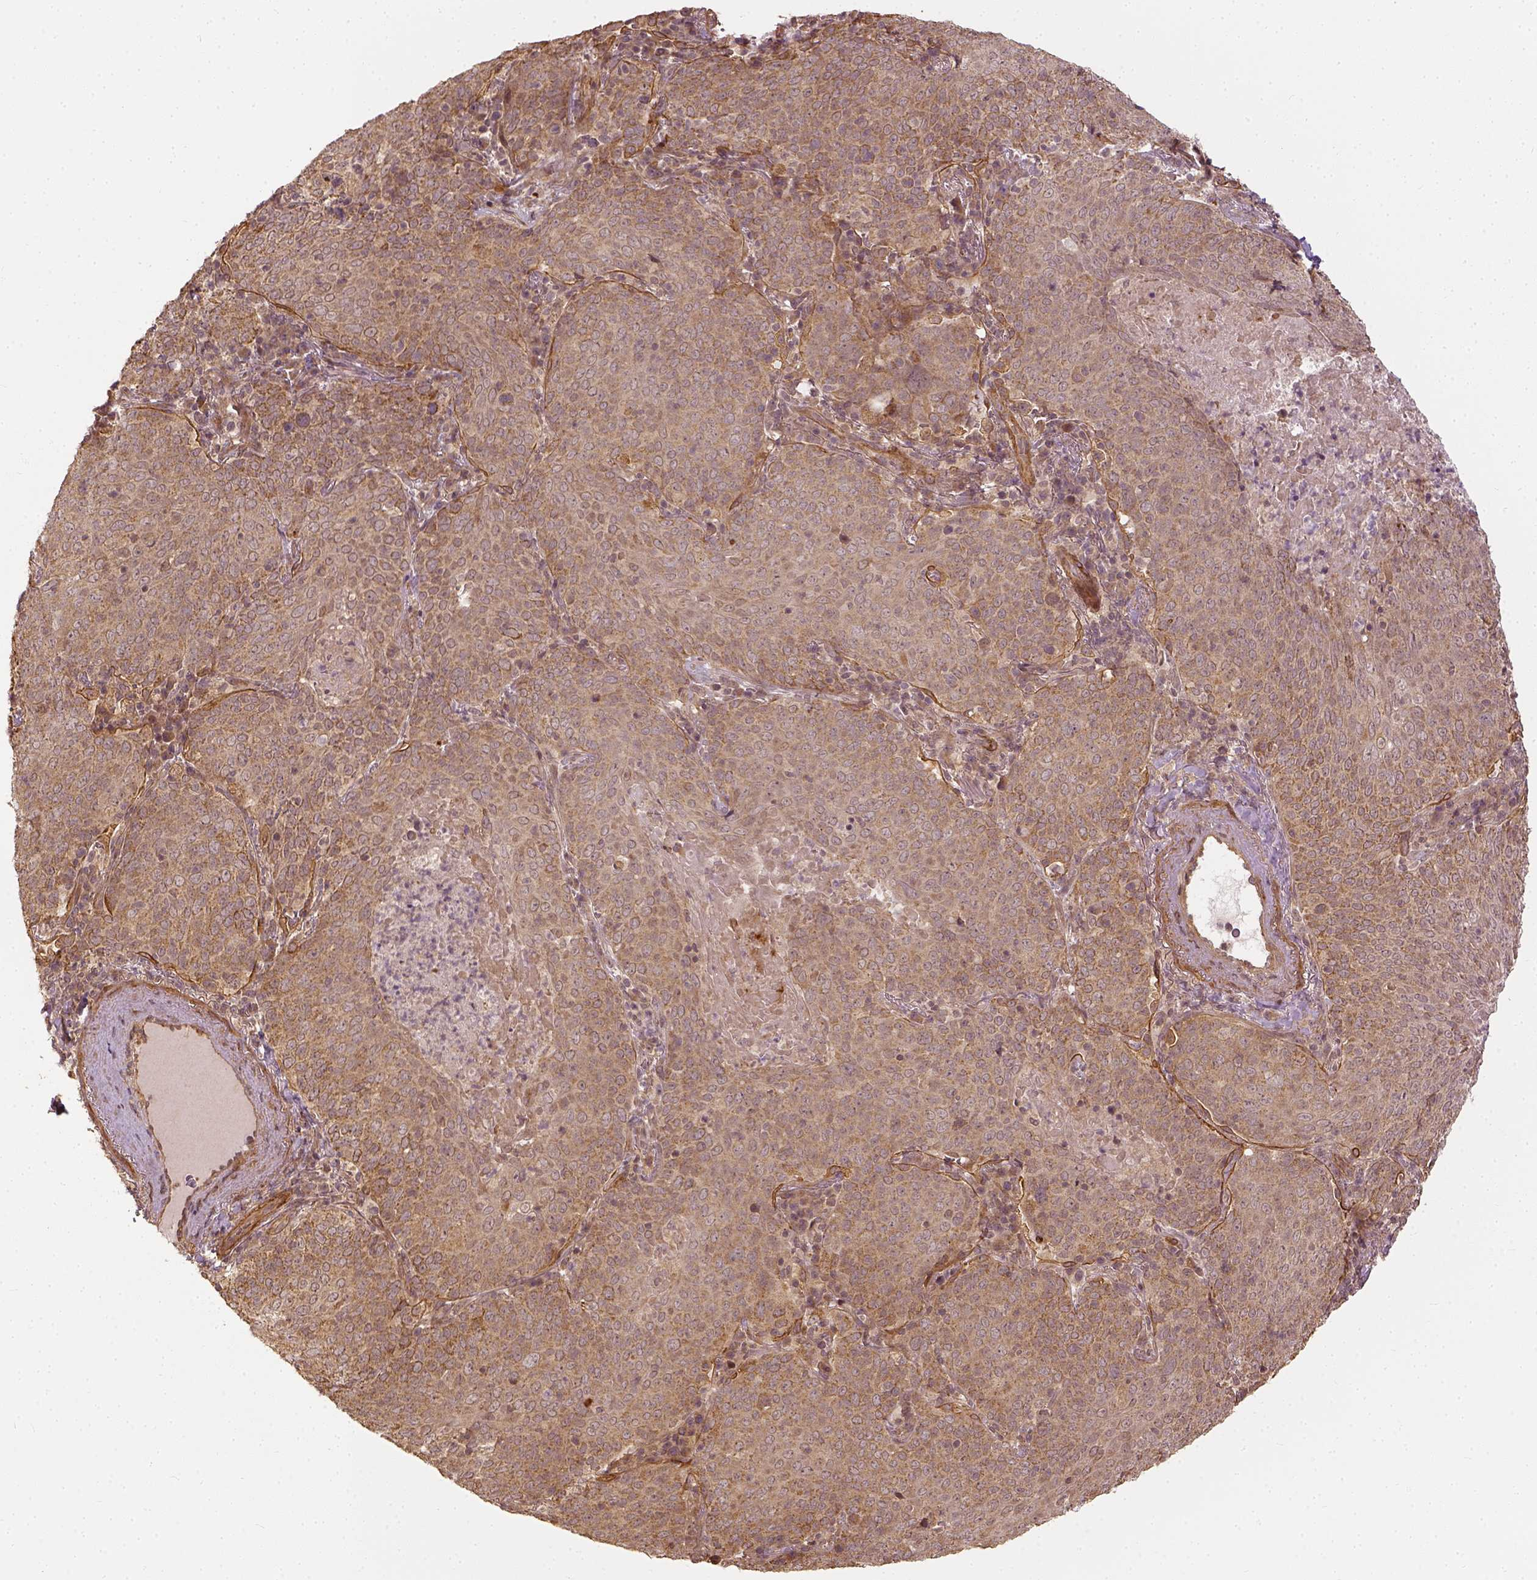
{"staining": {"intensity": "weak", "quantity": ">75%", "location": "cytoplasmic/membranous"}, "tissue": "lung cancer", "cell_type": "Tumor cells", "image_type": "cancer", "snomed": [{"axis": "morphology", "description": "Squamous cell carcinoma, NOS"}, {"axis": "topography", "description": "Lung"}], "caption": "Lung squamous cell carcinoma stained for a protein reveals weak cytoplasmic/membranous positivity in tumor cells.", "gene": "VEGFA", "patient": {"sex": "male", "age": 82}}